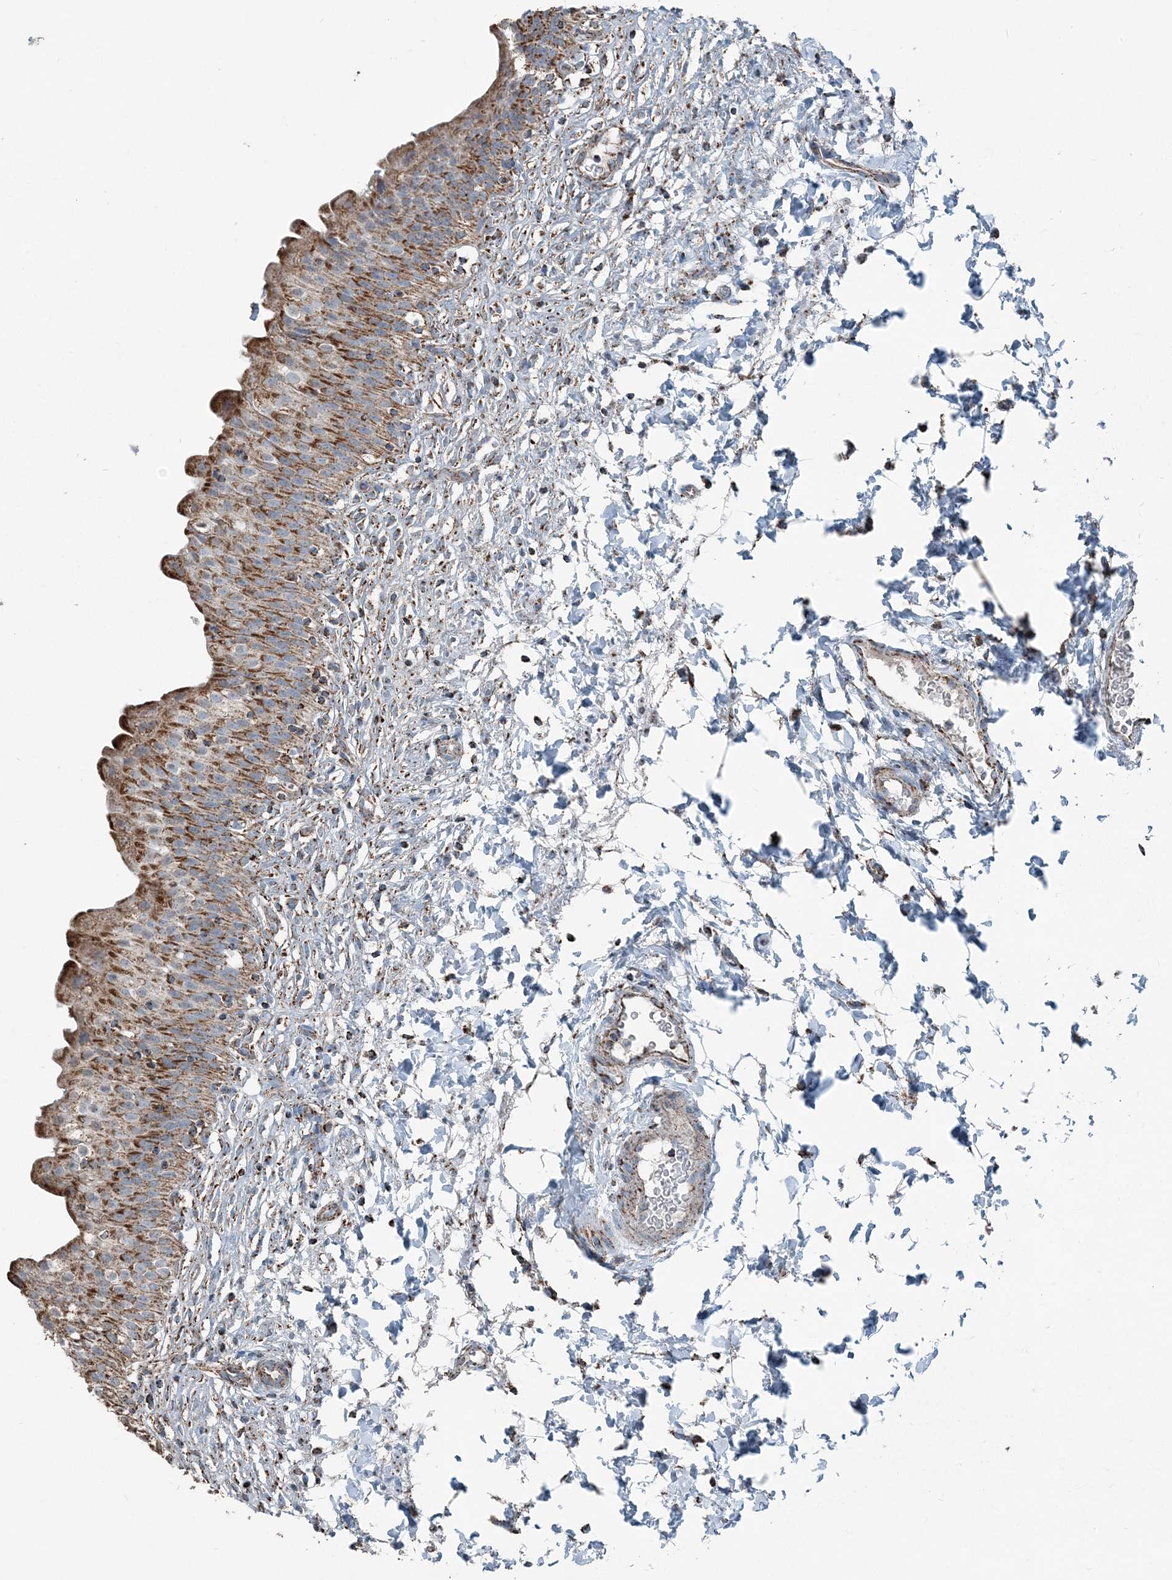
{"staining": {"intensity": "moderate", "quantity": ">75%", "location": "cytoplasmic/membranous"}, "tissue": "urinary bladder", "cell_type": "Urothelial cells", "image_type": "normal", "snomed": [{"axis": "morphology", "description": "Normal tissue, NOS"}, {"axis": "topography", "description": "Urinary bladder"}], "caption": "Immunohistochemistry (IHC) histopathology image of normal human urinary bladder stained for a protein (brown), which exhibits medium levels of moderate cytoplasmic/membranous staining in about >75% of urothelial cells.", "gene": "SUCLG1", "patient": {"sex": "male", "age": 55}}